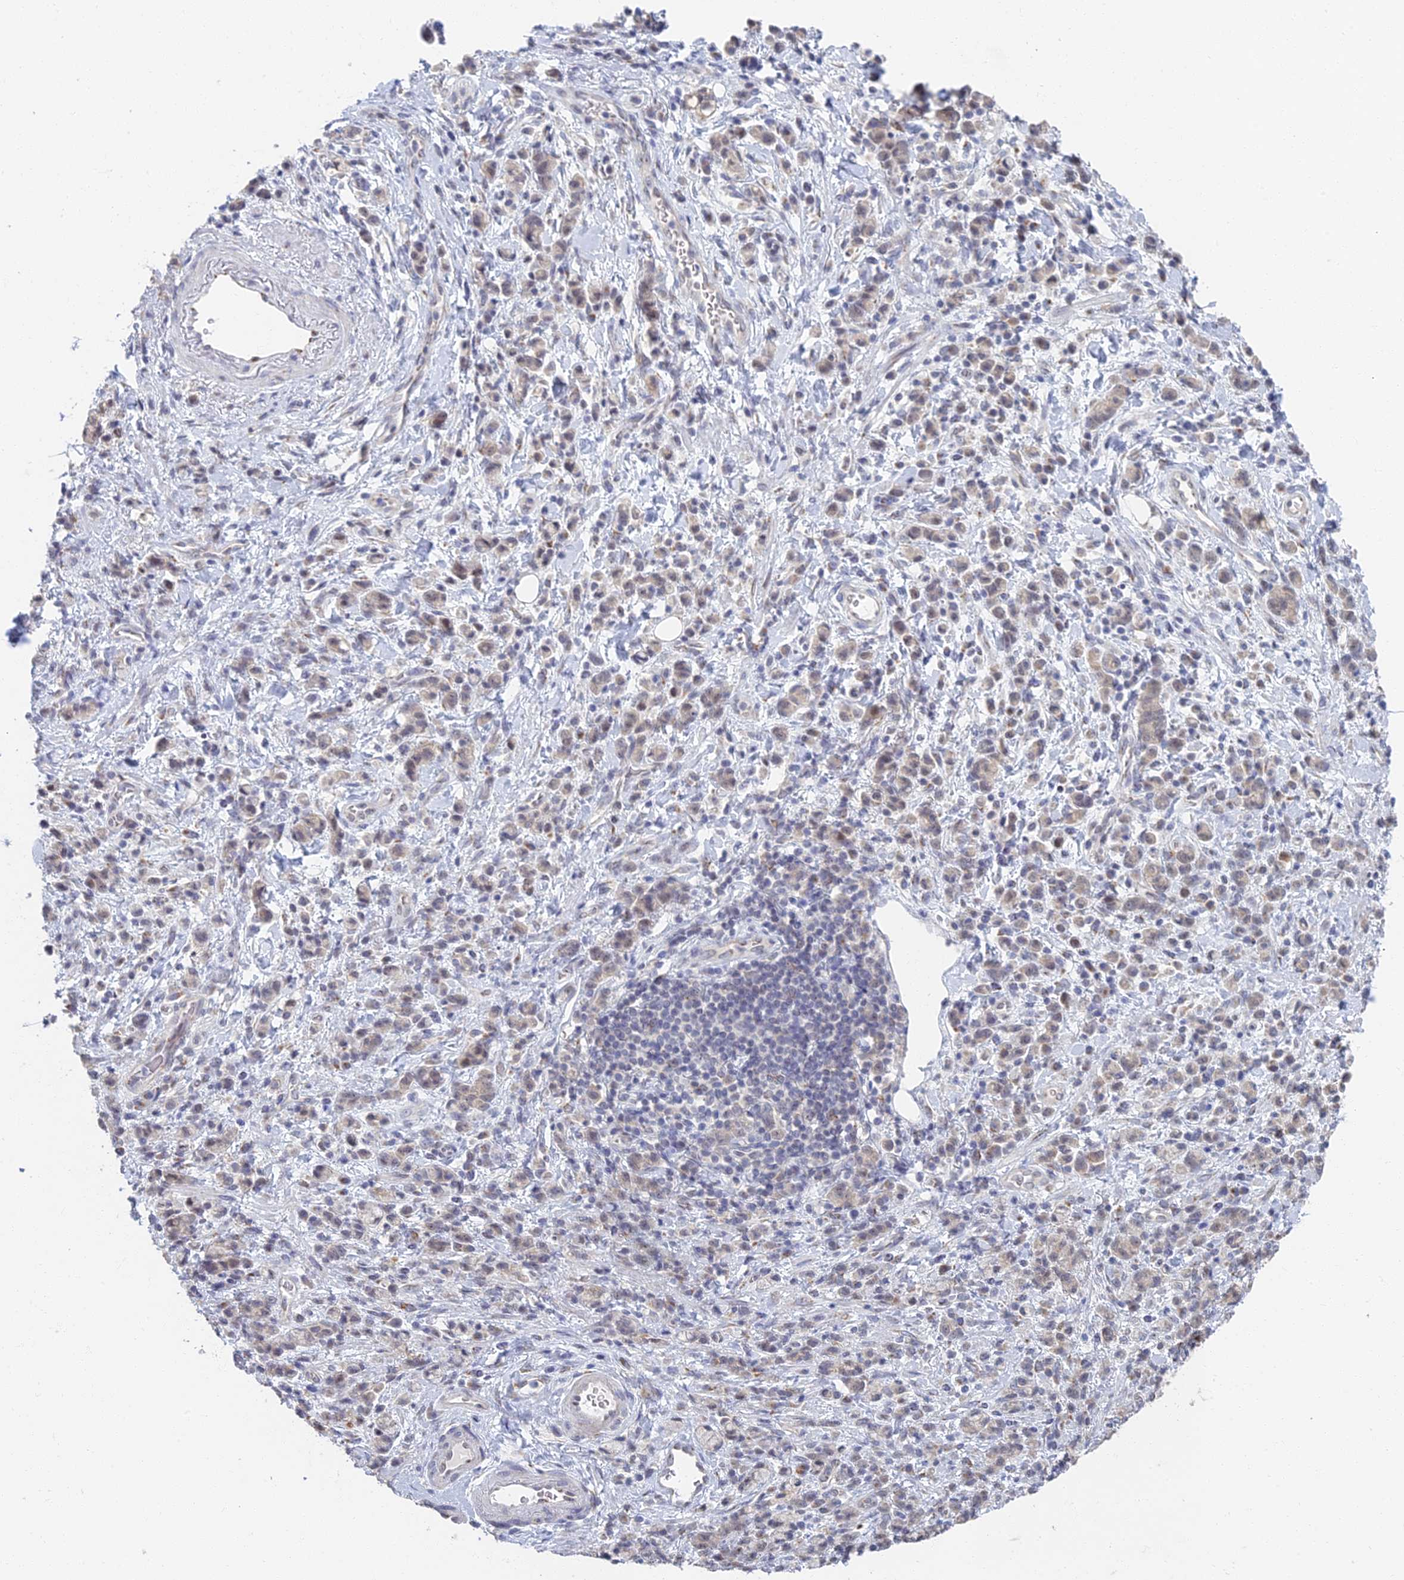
{"staining": {"intensity": "negative", "quantity": "none", "location": "none"}, "tissue": "stomach cancer", "cell_type": "Tumor cells", "image_type": "cancer", "snomed": [{"axis": "morphology", "description": "Adenocarcinoma, NOS"}, {"axis": "topography", "description": "Stomach"}], "caption": "This is an IHC histopathology image of stomach adenocarcinoma. There is no staining in tumor cells.", "gene": "GPATCH1", "patient": {"sex": "male", "age": 77}}